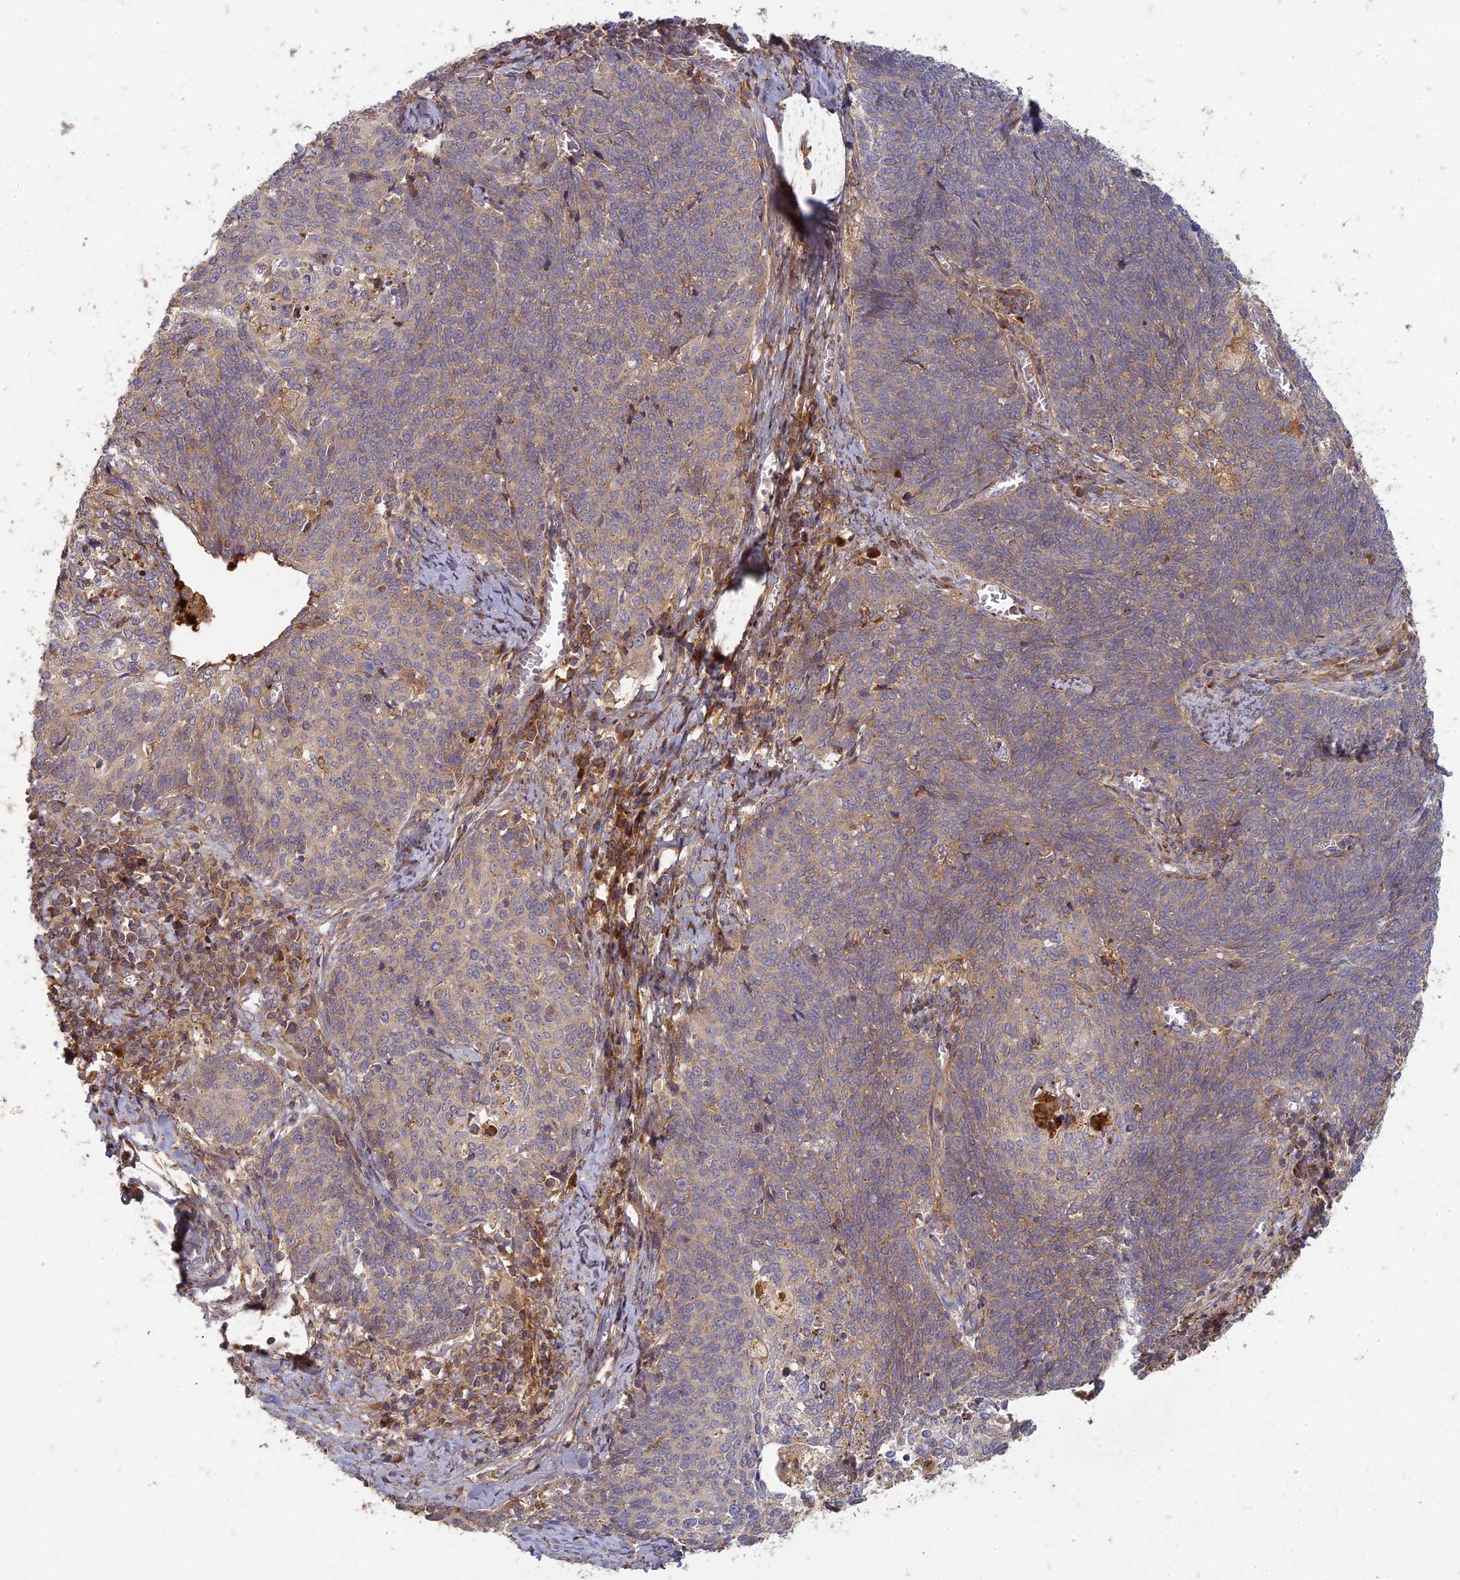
{"staining": {"intensity": "weak", "quantity": "<25%", "location": "cytoplasmic/membranous"}, "tissue": "cervical cancer", "cell_type": "Tumor cells", "image_type": "cancer", "snomed": [{"axis": "morphology", "description": "Squamous cell carcinoma, NOS"}, {"axis": "topography", "description": "Cervix"}], "caption": "Human squamous cell carcinoma (cervical) stained for a protein using IHC displays no expression in tumor cells.", "gene": "TCF25", "patient": {"sex": "female", "age": 39}}